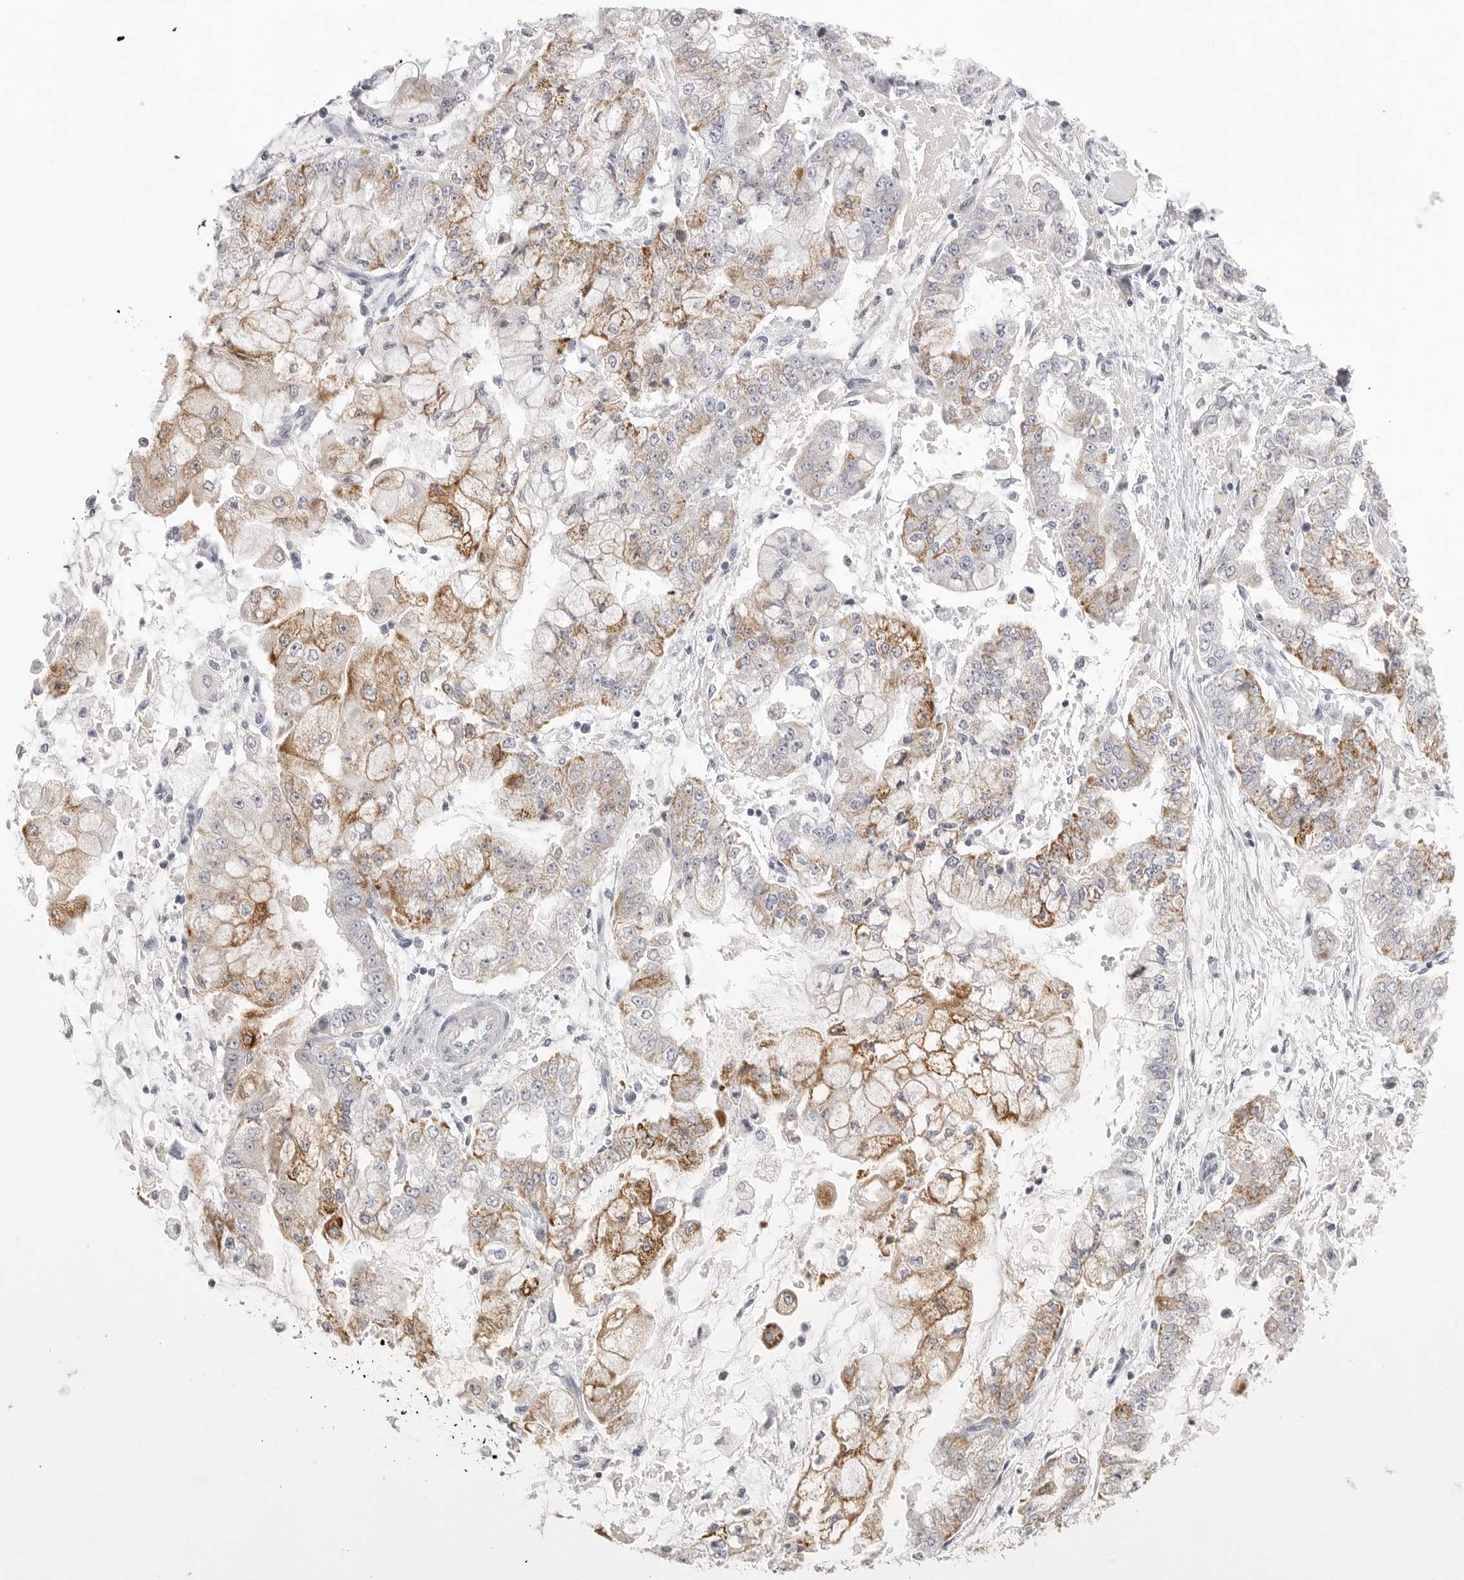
{"staining": {"intensity": "moderate", "quantity": "25%-75%", "location": "cytoplasmic/membranous"}, "tissue": "stomach cancer", "cell_type": "Tumor cells", "image_type": "cancer", "snomed": [{"axis": "morphology", "description": "Adenocarcinoma, NOS"}, {"axis": "topography", "description": "Stomach"}], "caption": "Protein analysis of stomach cancer tissue exhibits moderate cytoplasmic/membranous positivity in approximately 25%-75% of tumor cells.", "gene": "HMGCS2", "patient": {"sex": "male", "age": 76}}